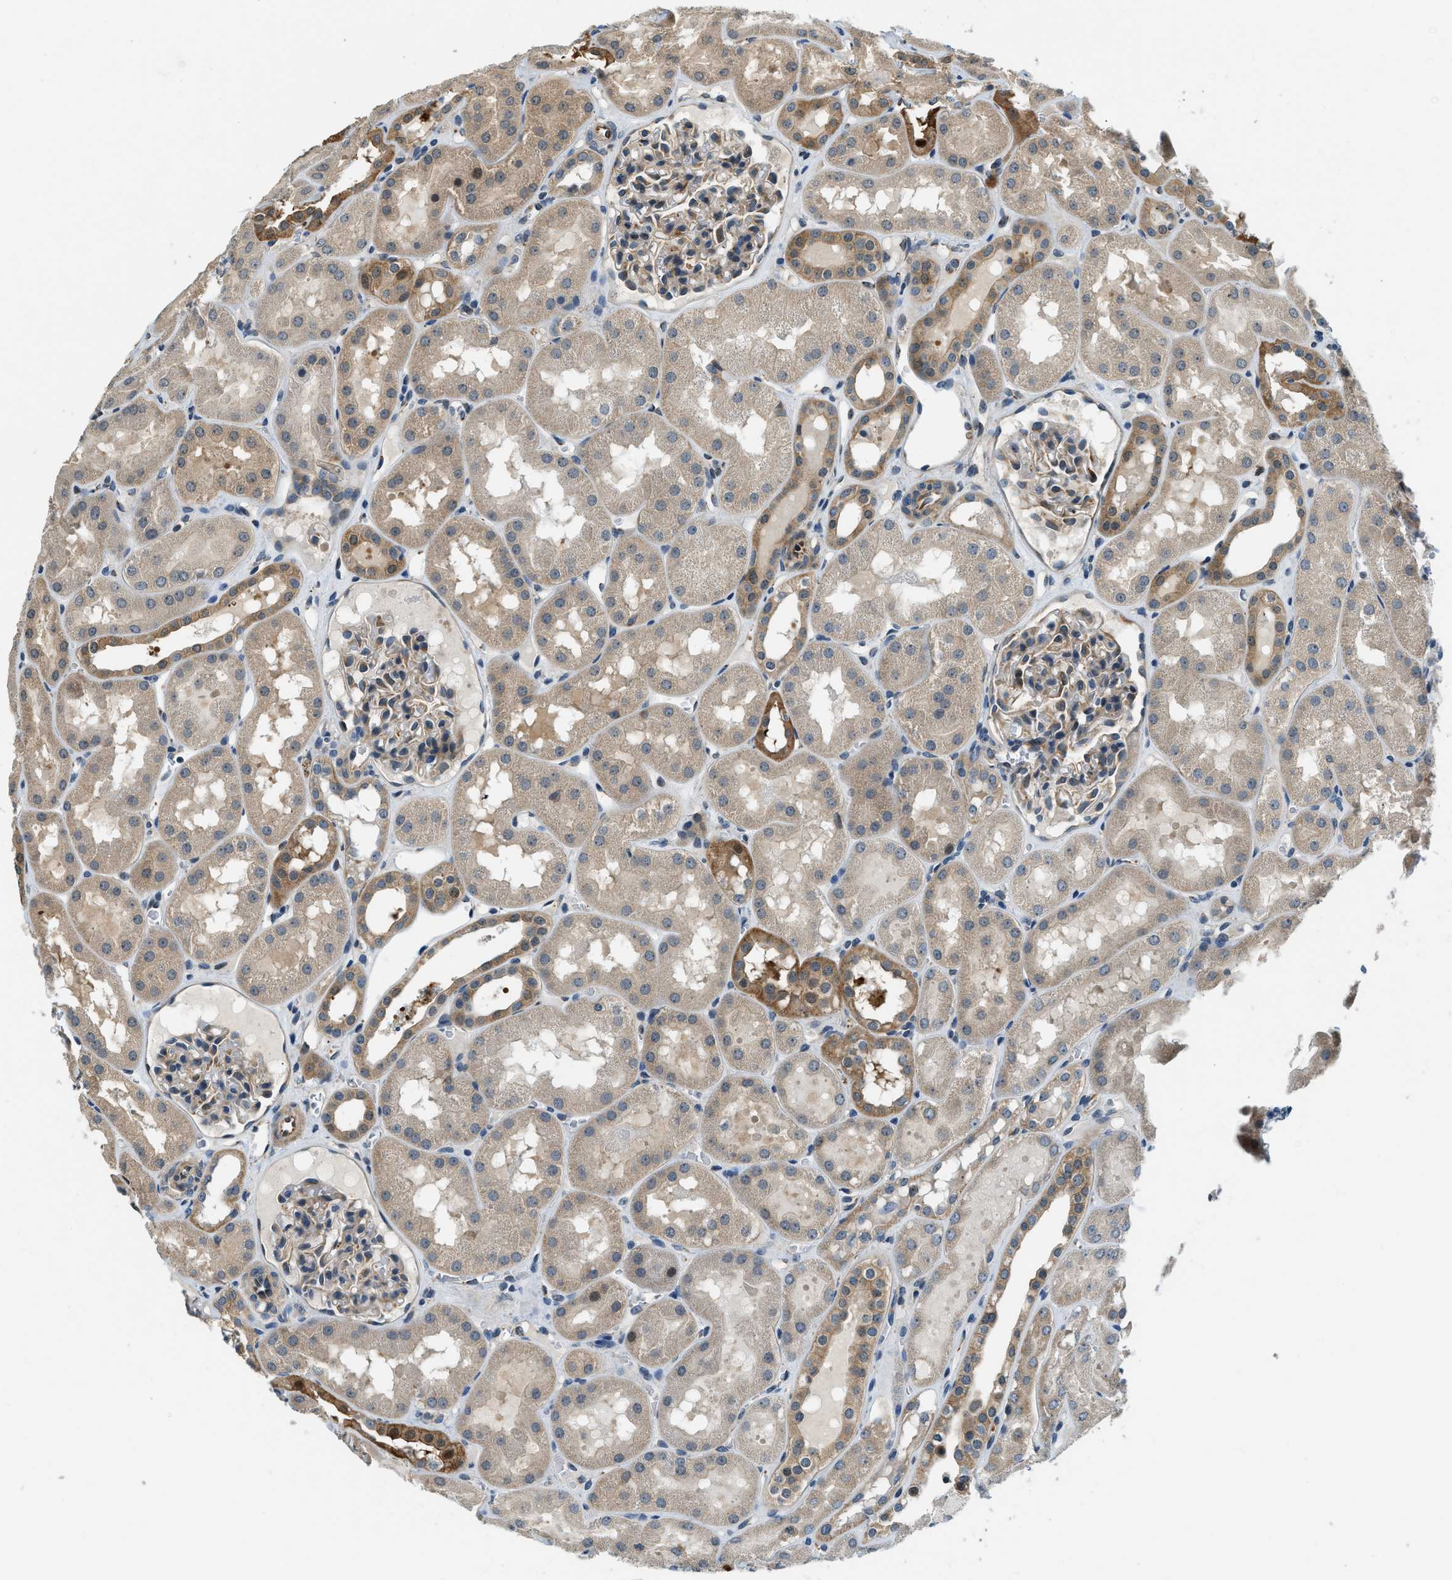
{"staining": {"intensity": "moderate", "quantity": "25%-75%", "location": "cytoplasmic/membranous"}, "tissue": "kidney", "cell_type": "Cells in glomeruli", "image_type": "normal", "snomed": [{"axis": "morphology", "description": "Normal tissue, NOS"}, {"axis": "topography", "description": "Kidney"}, {"axis": "topography", "description": "Urinary bladder"}], "caption": "Kidney stained with DAB IHC displays medium levels of moderate cytoplasmic/membranous expression in approximately 25%-75% of cells in glomeruli.", "gene": "ALOX12", "patient": {"sex": "male", "age": 16}}